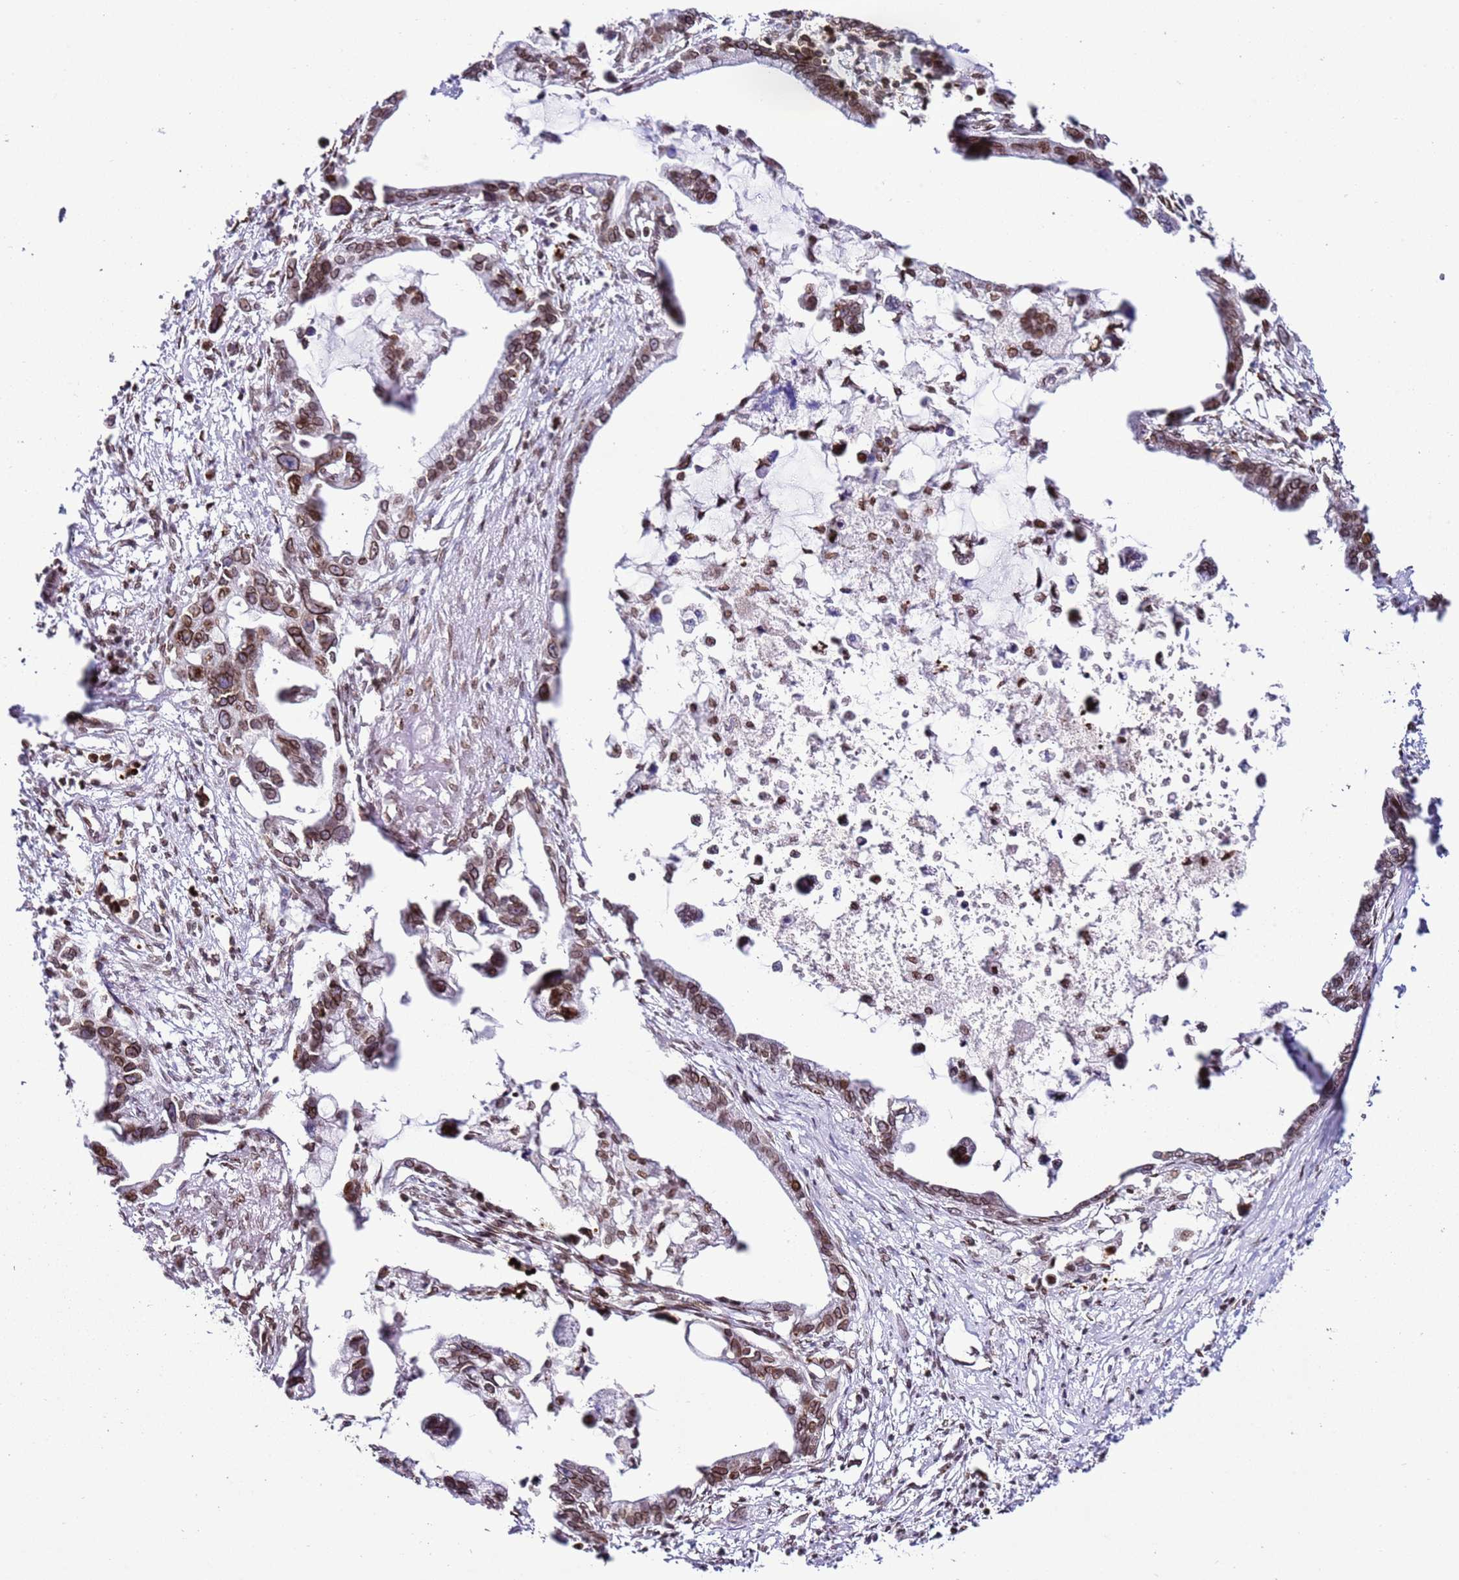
{"staining": {"intensity": "strong", "quantity": "25%-75%", "location": "cytoplasmic/membranous,nuclear"}, "tissue": "pancreatic cancer", "cell_type": "Tumor cells", "image_type": "cancer", "snomed": [{"axis": "morphology", "description": "Adenocarcinoma, NOS"}, {"axis": "topography", "description": "Pancreas"}], "caption": "Protein analysis of pancreatic cancer tissue demonstrates strong cytoplasmic/membranous and nuclear expression in approximately 25%-75% of tumor cells.", "gene": "POU6F1", "patient": {"sex": "female", "age": 83}}